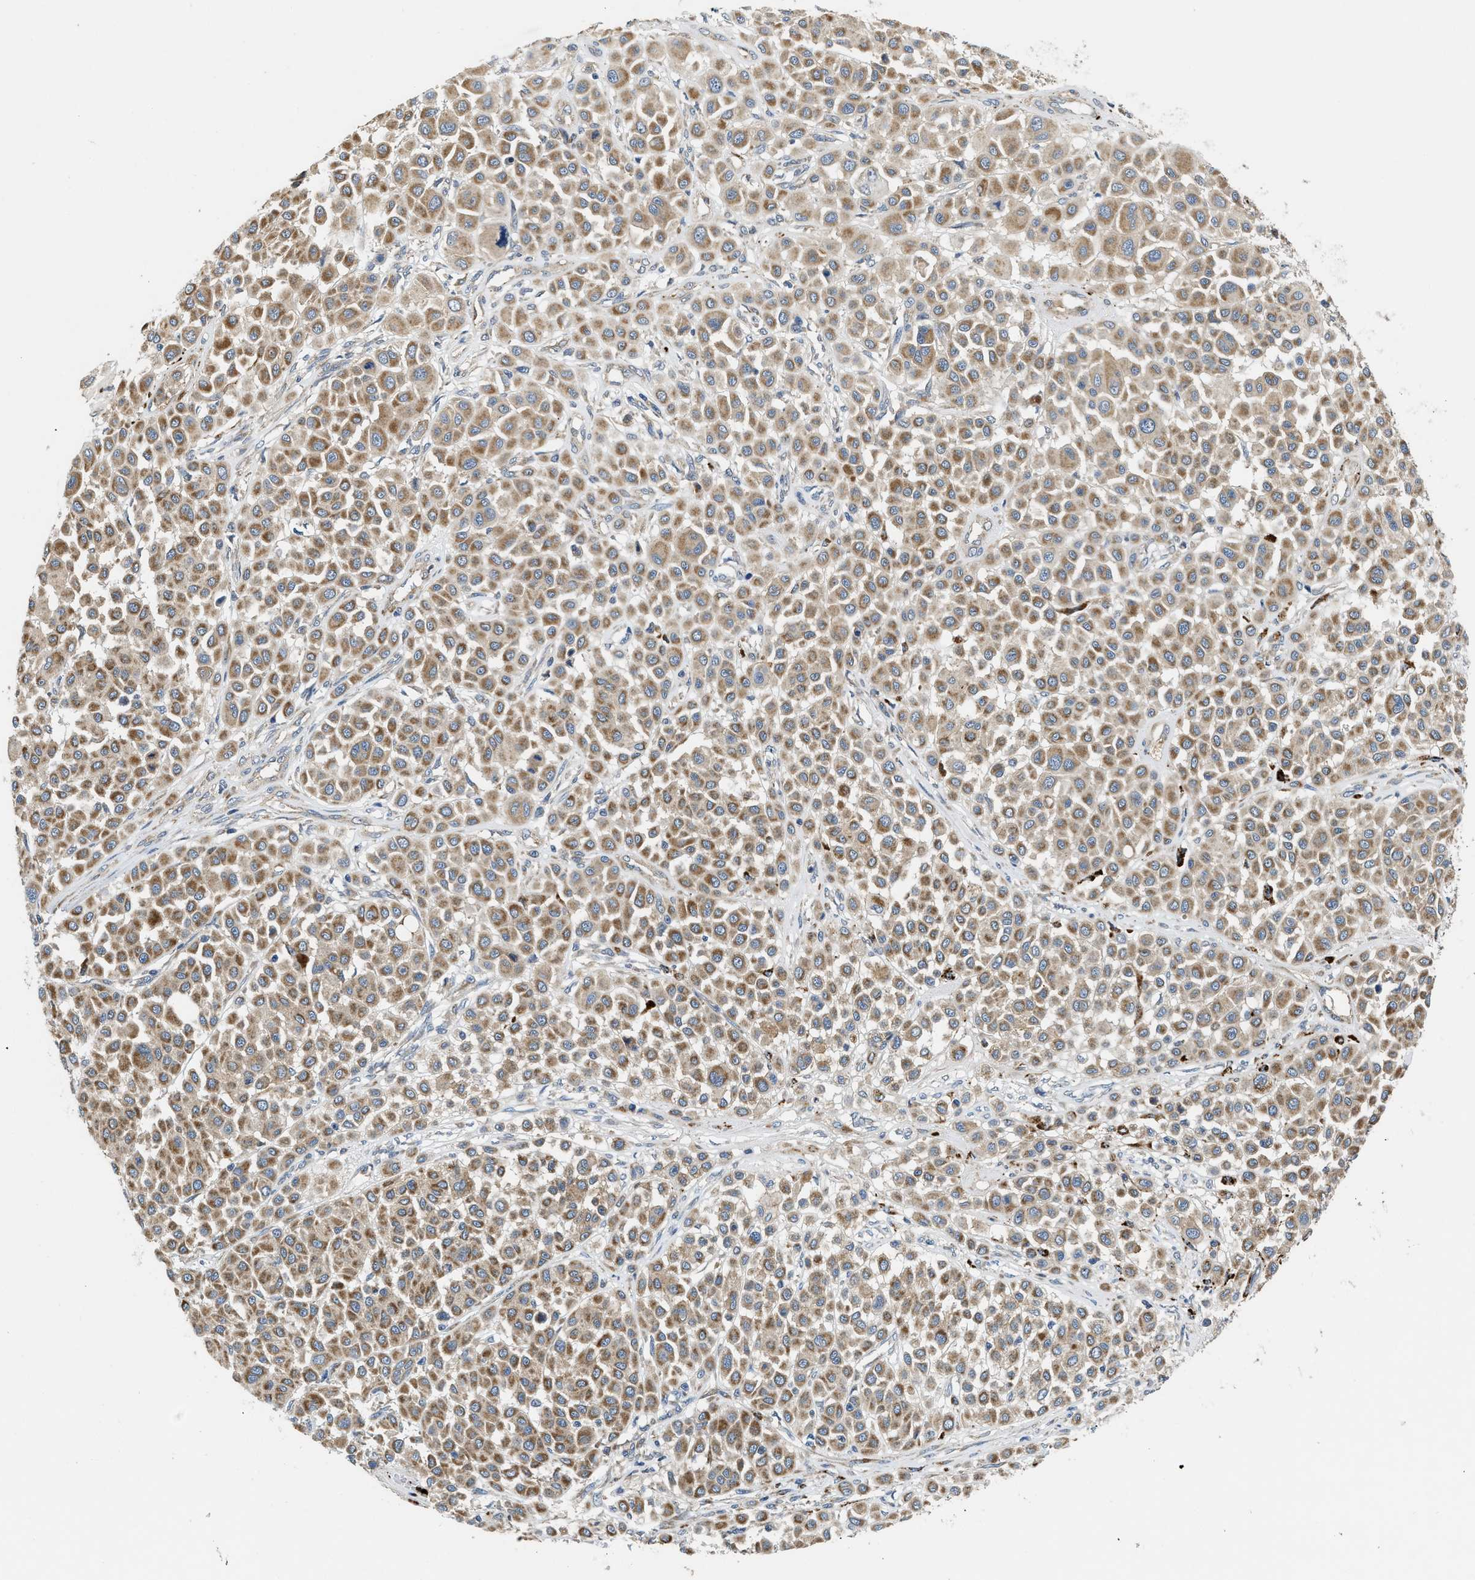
{"staining": {"intensity": "moderate", "quantity": ">75%", "location": "cytoplasmic/membranous"}, "tissue": "melanoma", "cell_type": "Tumor cells", "image_type": "cancer", "snomed": [{"axis": "morphology", "description": "Malignant melanoma, Metastatic site"}, {"axis": "topography", "description": "Soft tissue"}], "caption": "Protein expression analysis of human melanoma reveals moderate cytoplasmic/membranous expression in about >75% of tumor cells.", "gene": "ZNF599", "patient": {"sex": "male", "age": 41}}